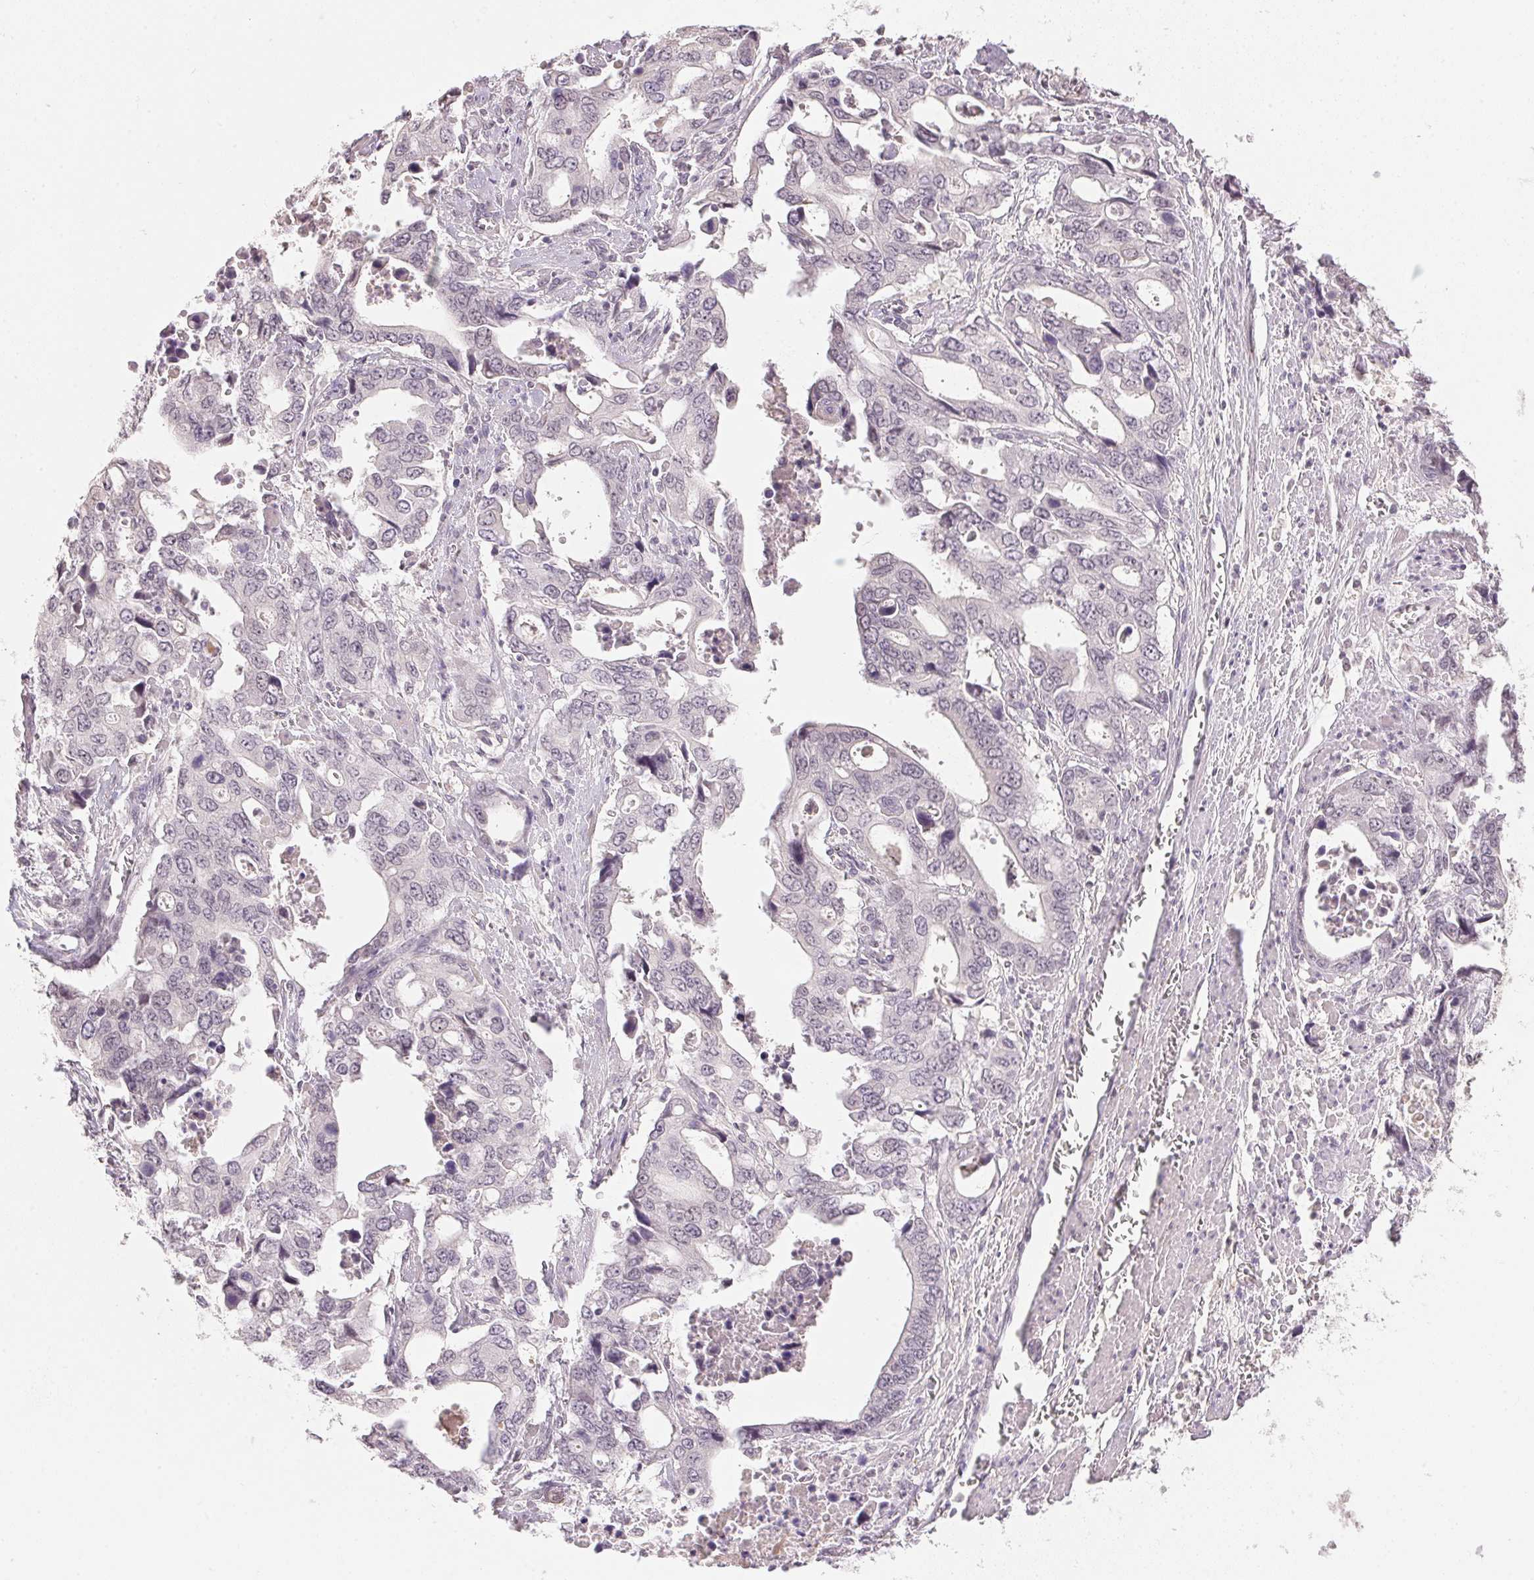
{"staining": {"intensity": "negative", "quantity": "none", "location": "none"}, "tissue": "stomach cancer", "cell_type": "Tumor cells", "image_type": "cancer", "snomed": [{"axis": "morphology", "description": "Adenocarcinoma, NOS"}, {"axis": "topography", "description": "Stomach, upper"}], "caption": "Stomach cancer (adenocarcinoma) was stained to show a protein in brown. There is no significant positivity in tumor cells.", "gene": "FNDC4", "patient": {"sex": "male", "age": 74}}